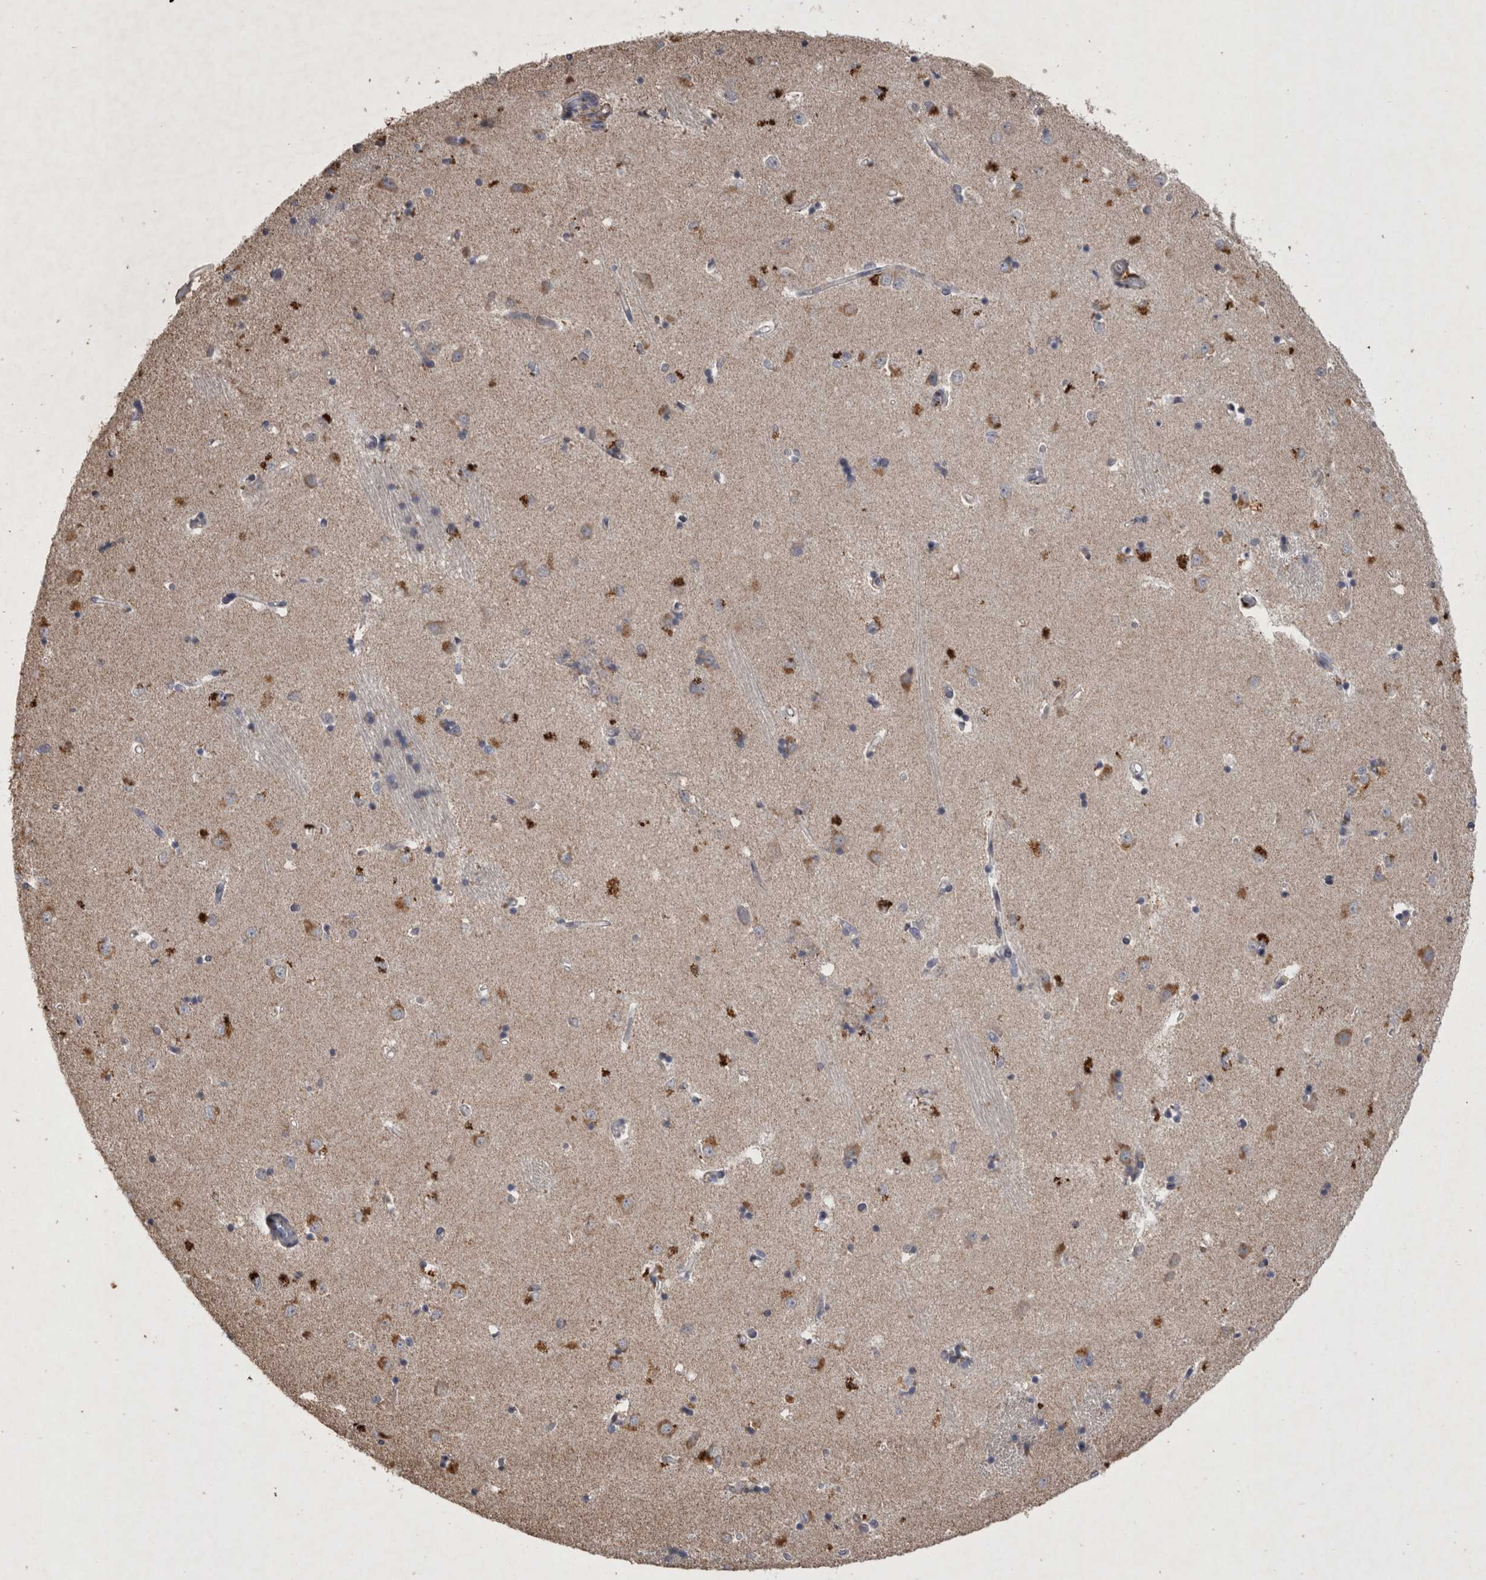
{"staining": {"intensity": "moderate", "quantity": "<25%", "location": "cytoplasmic/membranous"}, "tissue": "caudate", "cell_type": "Glial cells", "image_type": "normal", "snomed": [{"axis": "morphology", "description": "Normal tissue, NOS"}, {"axis": "topography", "description": "Lateral ventricle wall"}], "caption": "Moderate cytoplasmic/membranous protein staining is identified in approximately <25% of glial cells in caudate.", "gene": "DKK3", "patient": {"sex": "male", "age": 45}}